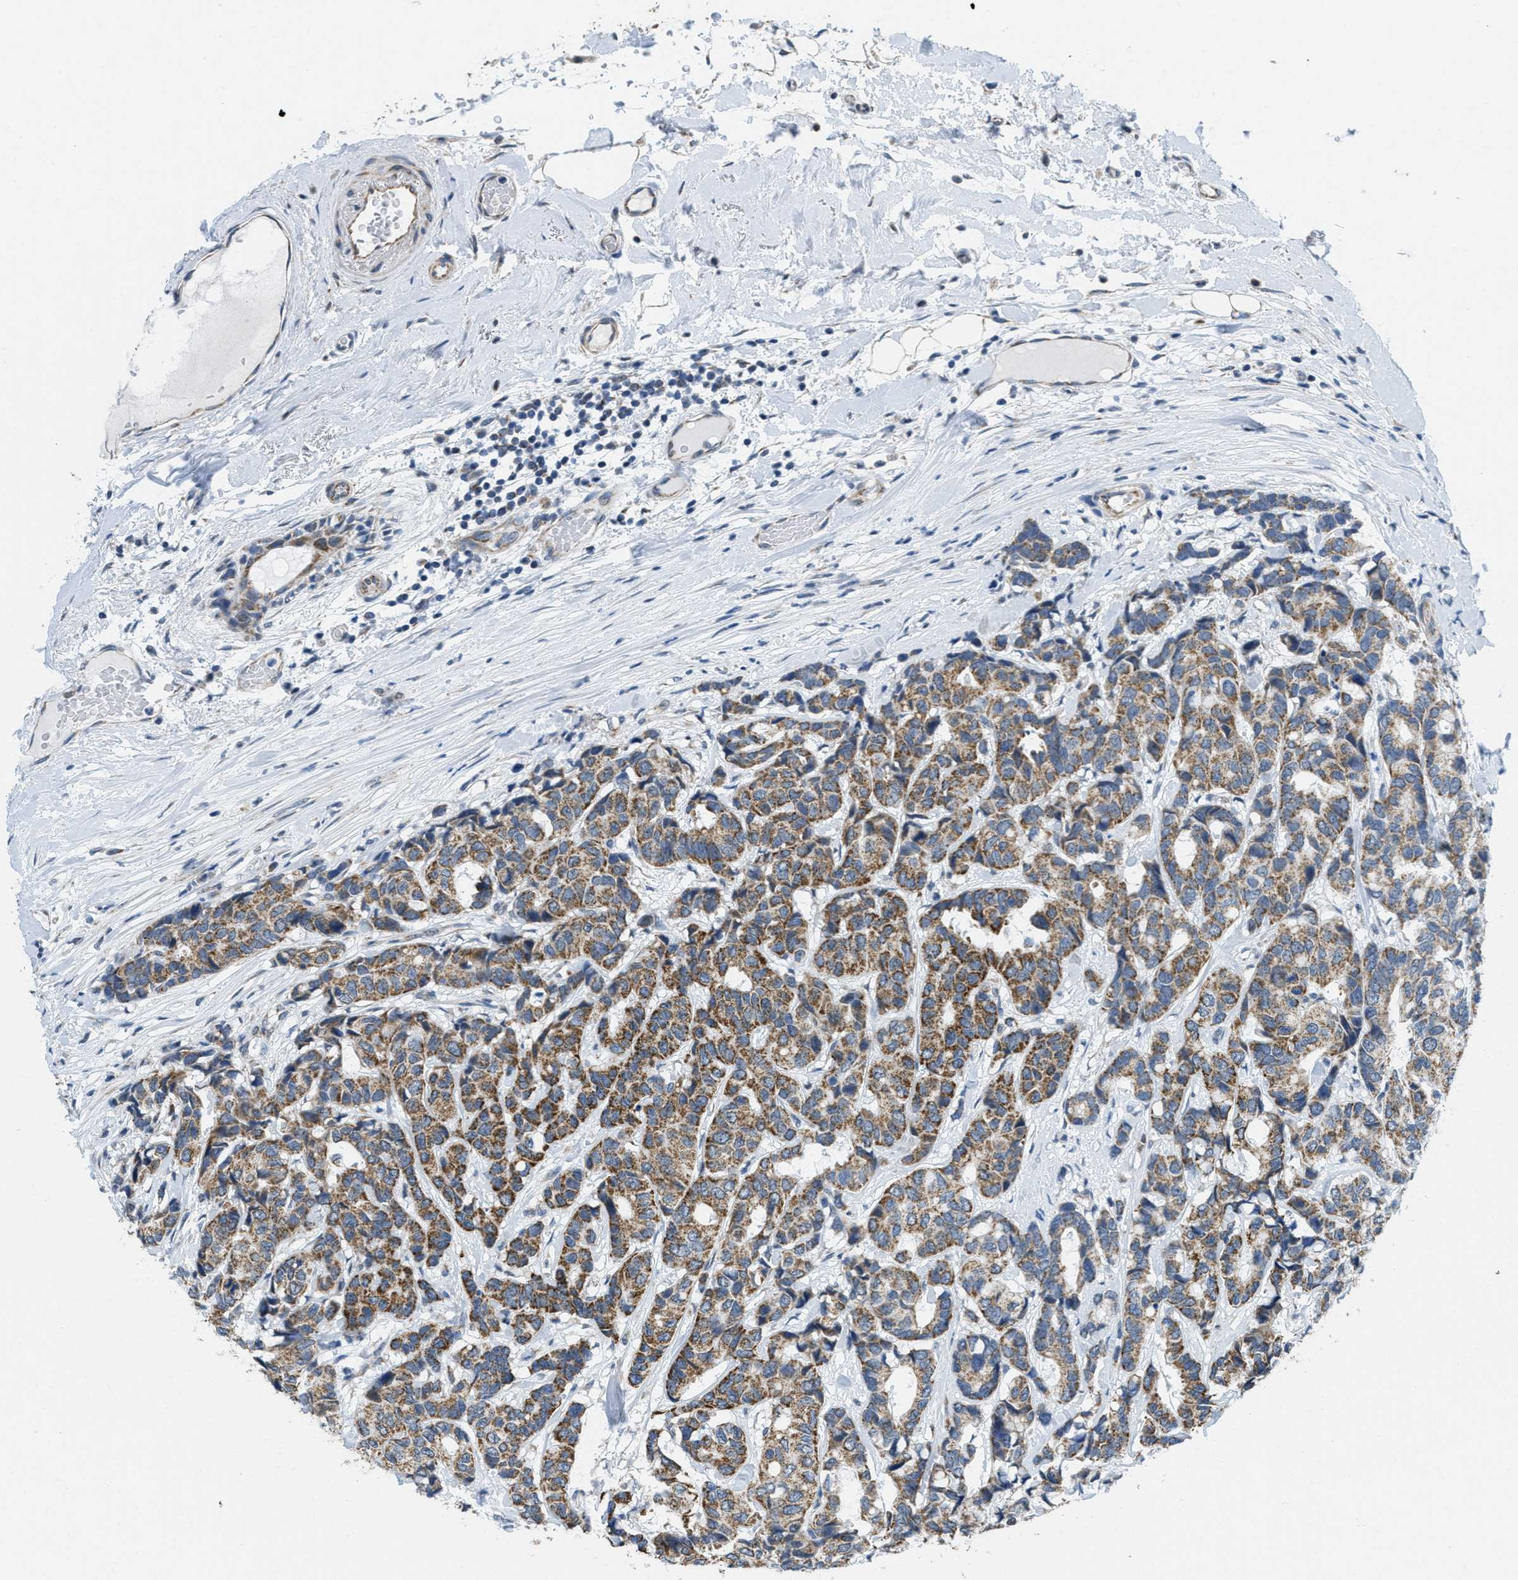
{"staining": {"intensity": "moderate", "quantity": ">75%", "location": "cytoplasmic/membranous"}, "tissue": "breast cancer", "cell_type": "Tumor cells", "image_type": "cancer", "snomed": [{"axis": "morphology", "description": "Duct carcinoma"}, {"axis": "topography", "description": "Breast"}], "caption": "Immunohistochemical staining of human breast cancer demonstrates medium levels of moderate cytoplasmic/membranous protein expression in approximately >75% of tumor cells. The staining was performed using DAB (3,3'-diaminobenzidine), with brown indicating positive protein expression. Nuclei are stained blue with hematoxylin.", "gene": "TOMM70", "patient": {"sex": "female", "age": 87}}